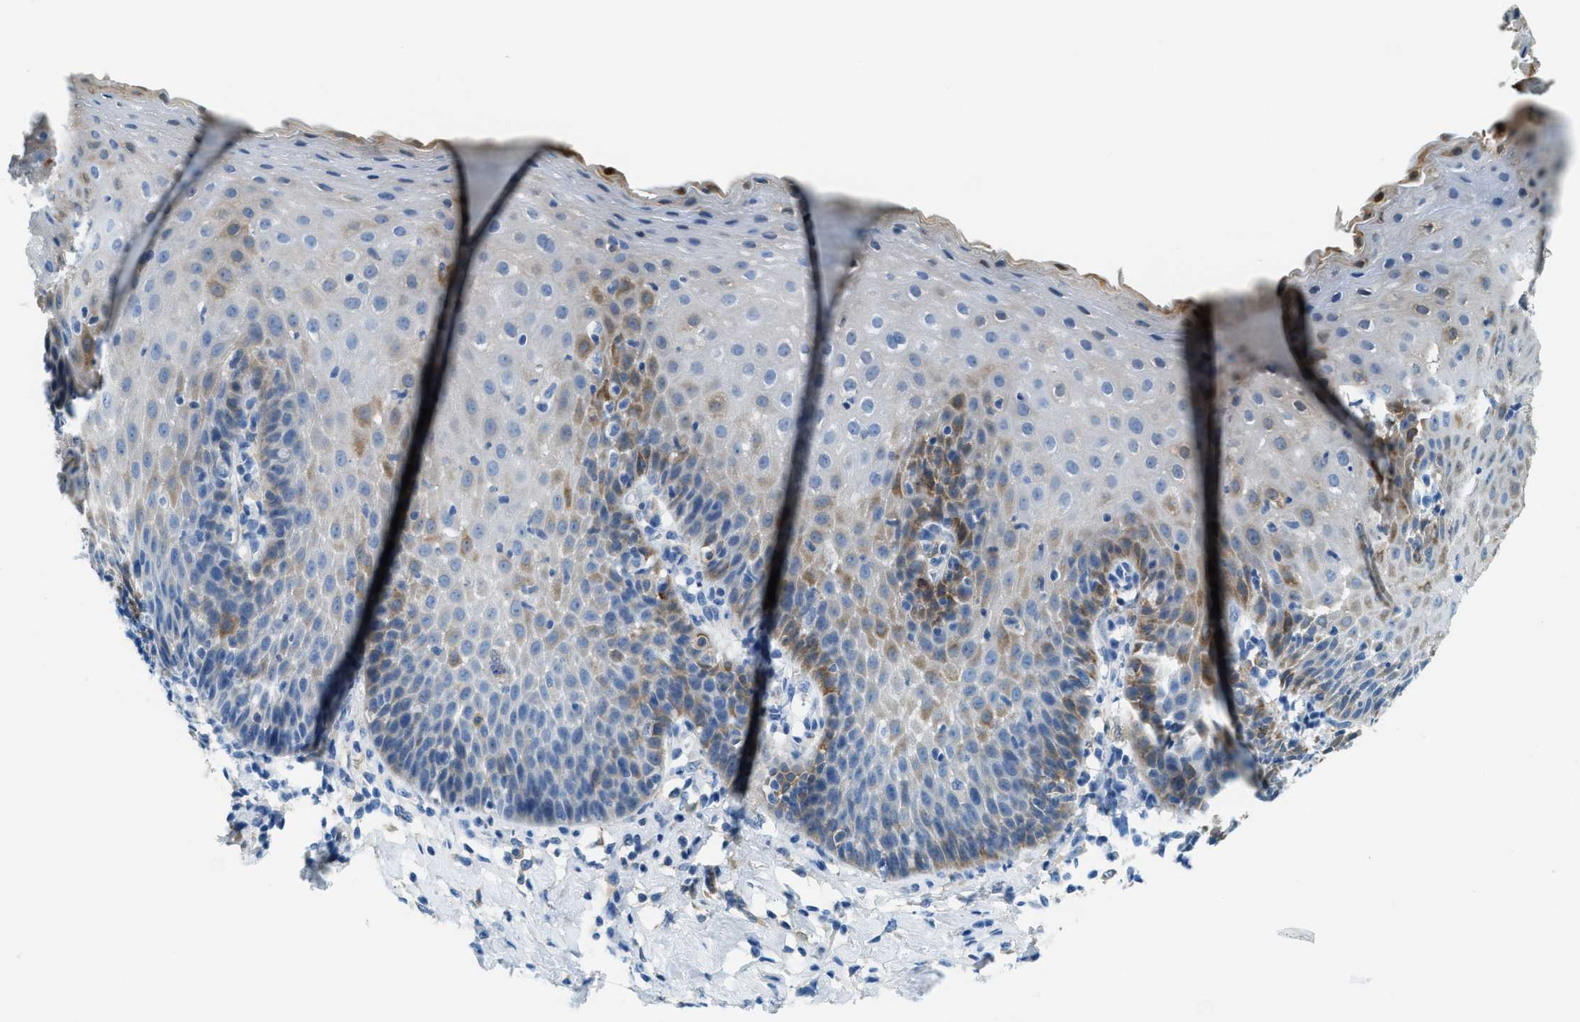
{"staining": {"intensity": "moderate", "quantity": "<25%", "location": "cytoplasmic/membranous"}, "tissue": "esophagus", "cell_type": "Squamous epithelial cells", "image_type": "normal", "snomed": [{"axis": "morphology", "description": "Normal tissue, NOS"}, {"axis": "topography", "description": "Esophagus"}], "caption": "Immunohistochemistry (IHC) of normal esophagus exhibits low levels of moderate cytoplasmic/membranous positivity in about <25% of squamous epithelial cells.", "gene": "MATCAP2", "patient": {"sex": "female", "age": 61}}